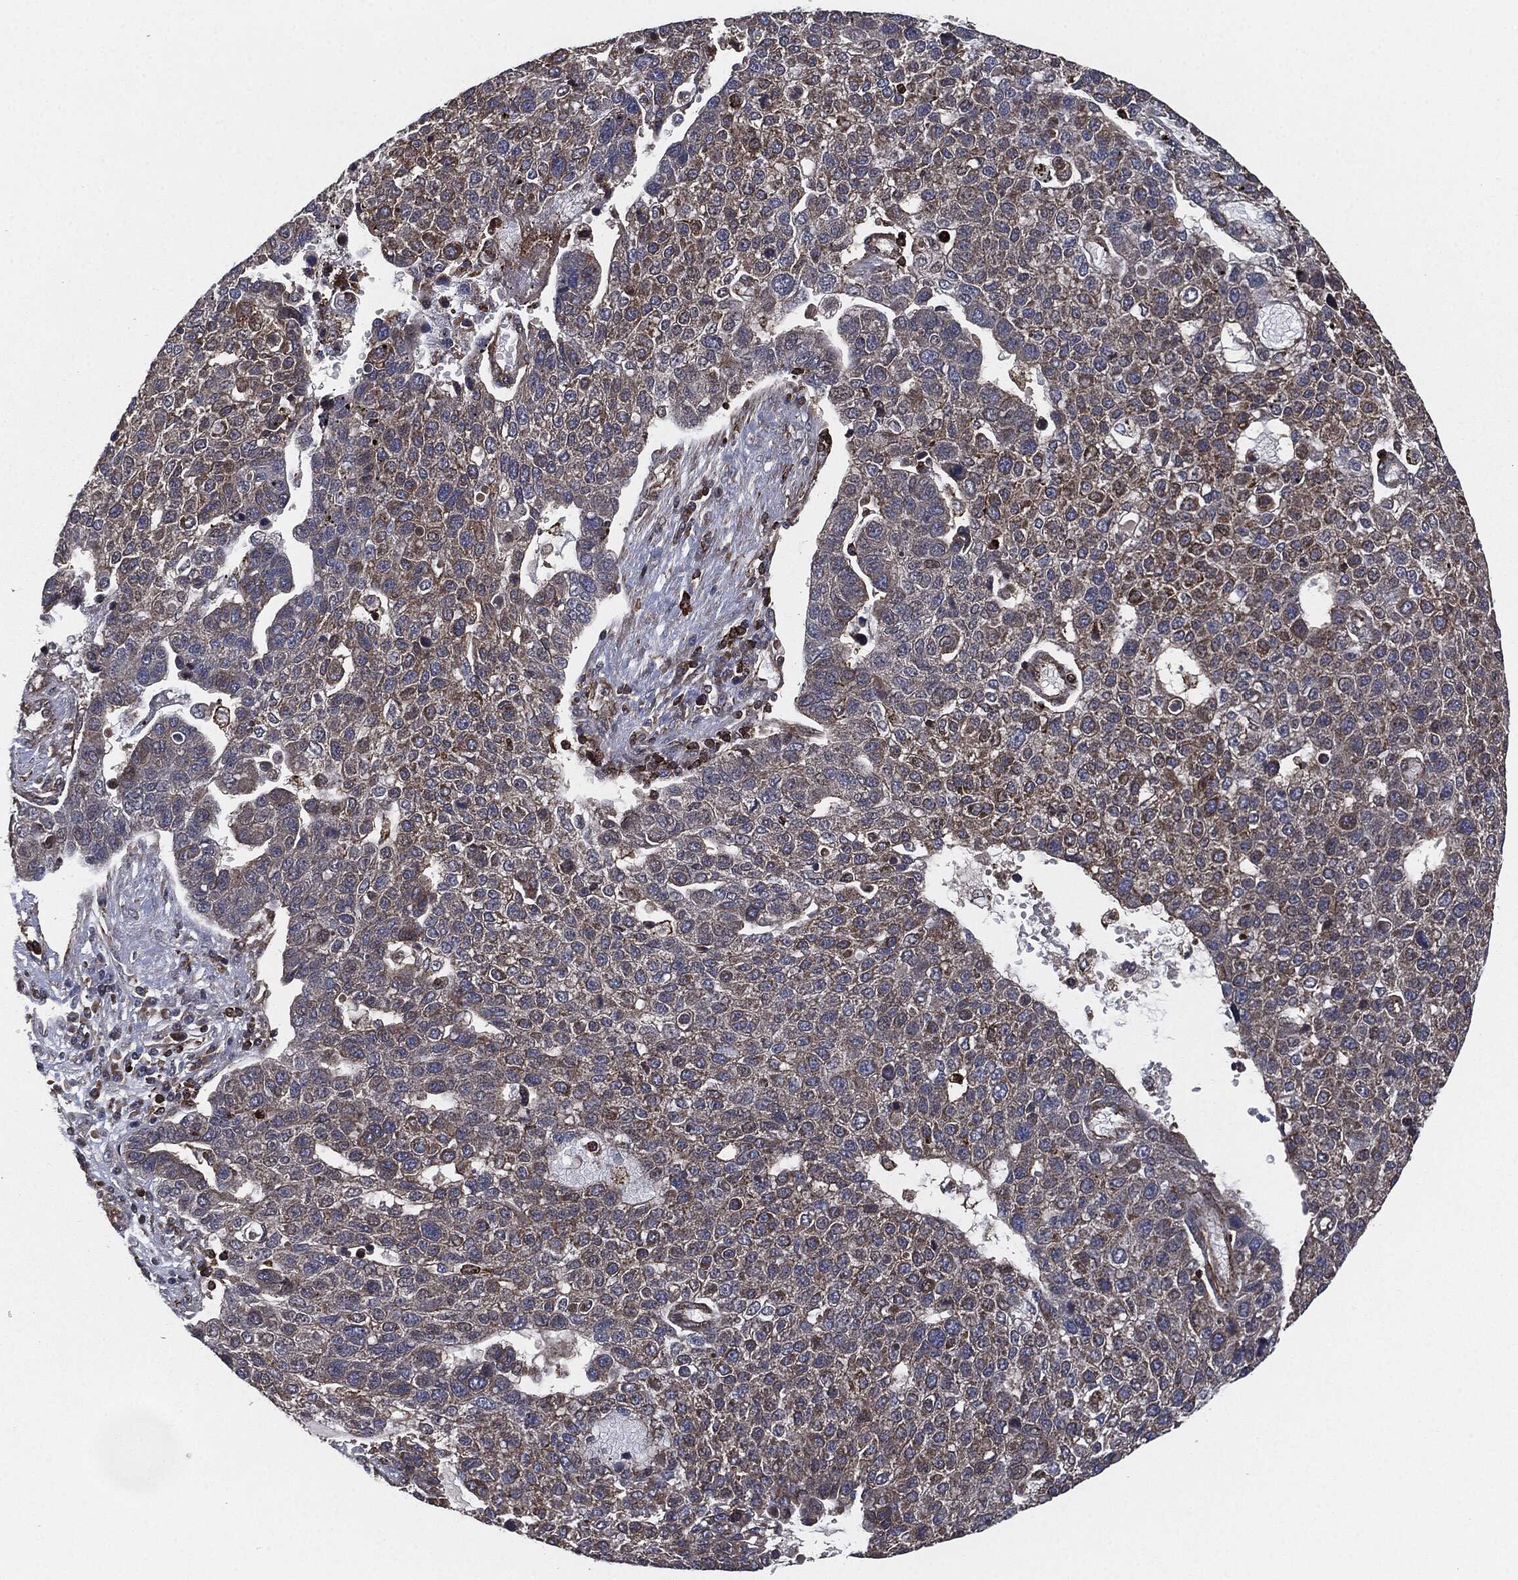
{"staining": {"intensity": "weak", "quantity": "<25%", "location": "cytoplasmic/membranous"}, "tissue": "pancreatic cancer", "cell_type": "Tumor cells", "image_type": "cancer", "snomed": [{"axis": "morphology", "description": "Adenocarcinoma, NOS"}, {"axis": "topography", "description": "Pancreas"}], "caption": "IHC image of adenocarcinoma (pancreatic) stained for a protein (brown), which displays no positivity in tumor cells.", "gene": "UBR1", "patient": {"sex": "female", "age": 61}}